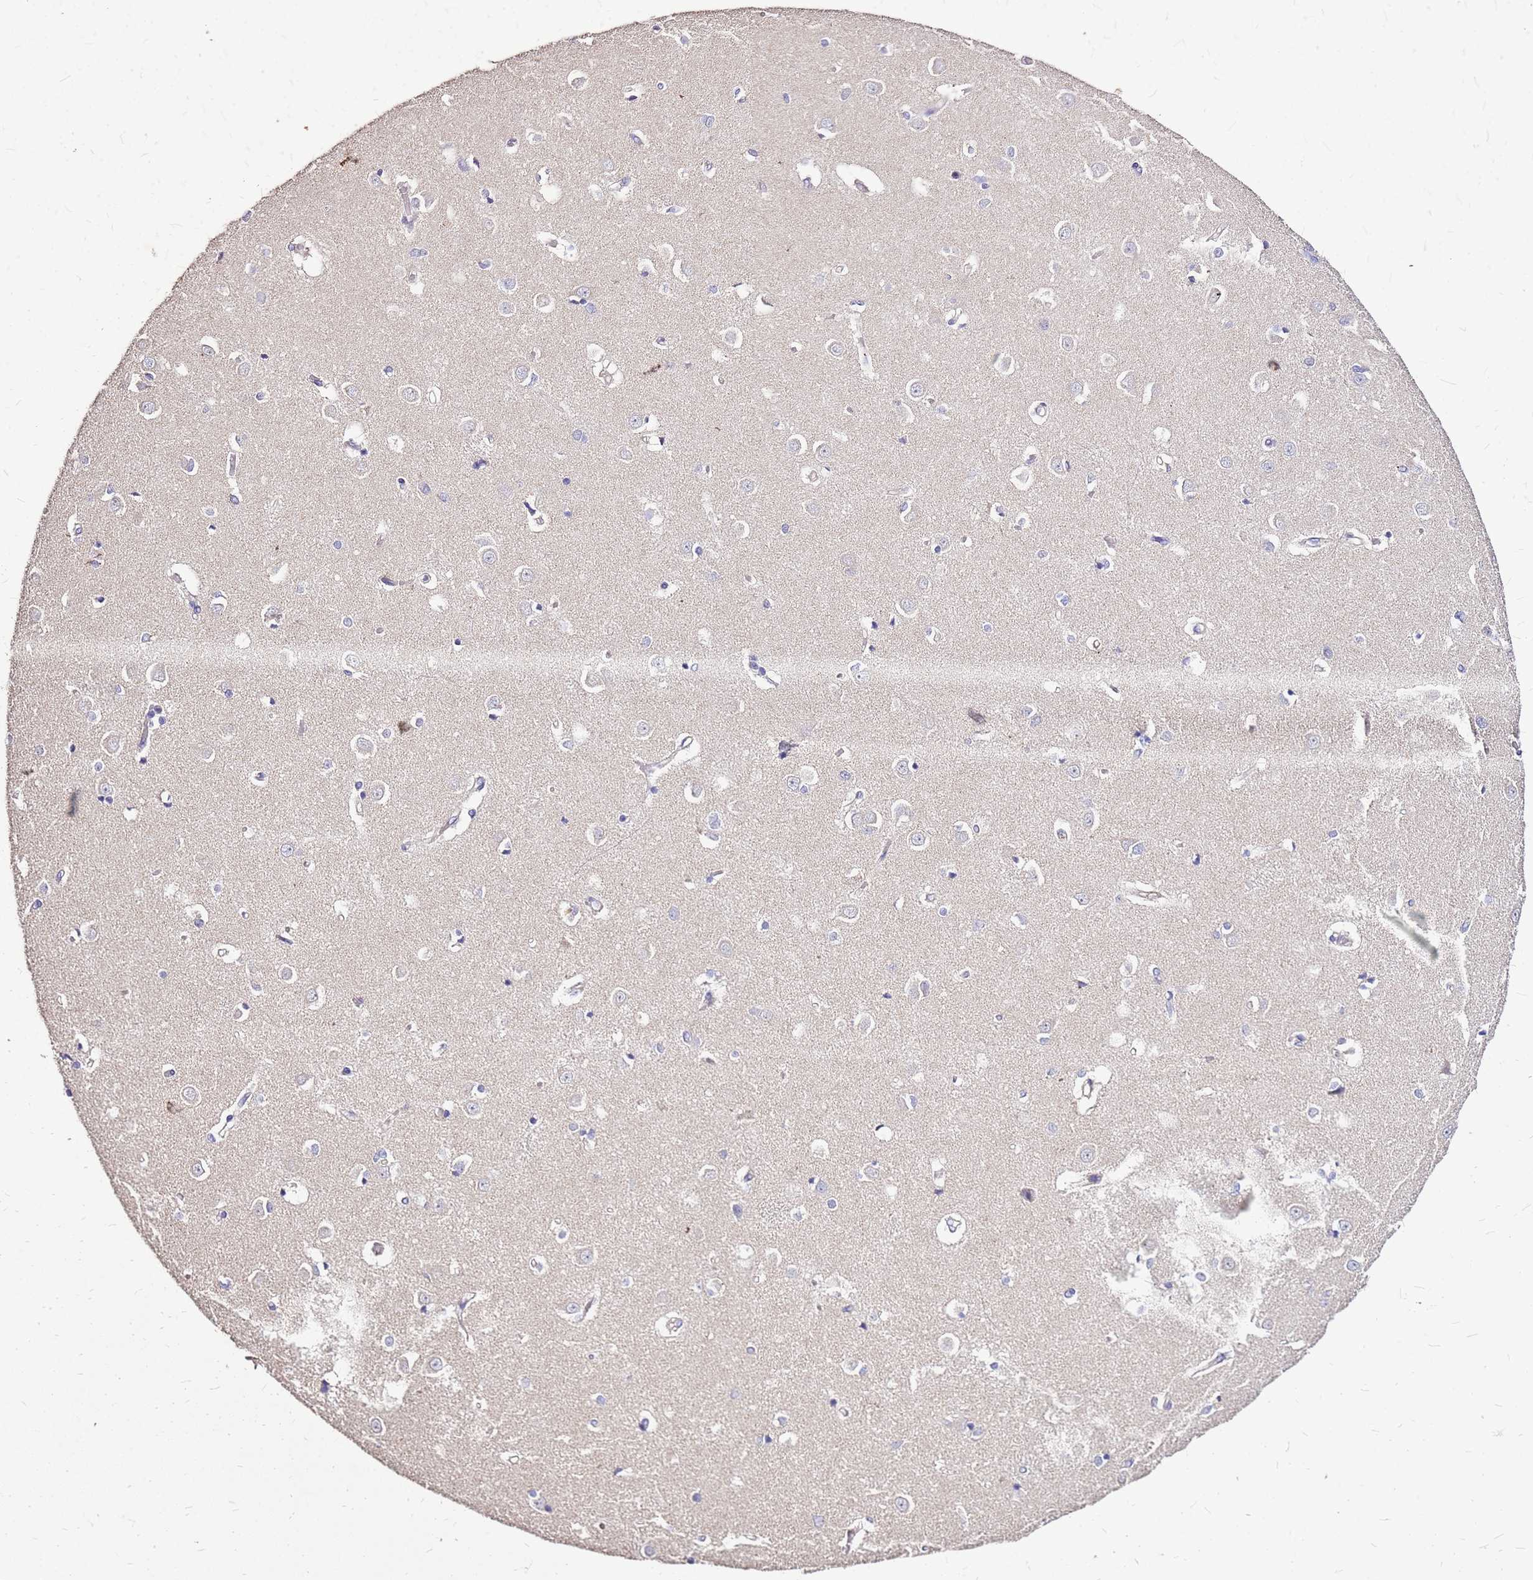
{"staining": {"intensity": "negative", "quantity": "none", "location": "none"}, "tissue": "caudate", "cell_type": "Glial cells", "image_type": "normal", "snomed": [{"axis": "morphology", "description": "Normal tissue, NOS"}, {"axis": "topography", "description": "Lateral ventricle wall"}], "caption": "Immunohistochemistry (IHC) histopathology image of normal caudate: caudate stained with DAB (3,3'-diaminobenzidine) demonstrates no significant protein expression in glial cells. The staining is performed using DAB brown chromogen with nuclei counter-stained in using hematoxylin.", "gene": "EXD3", "patient": {"sex": "male", "age": 37}}